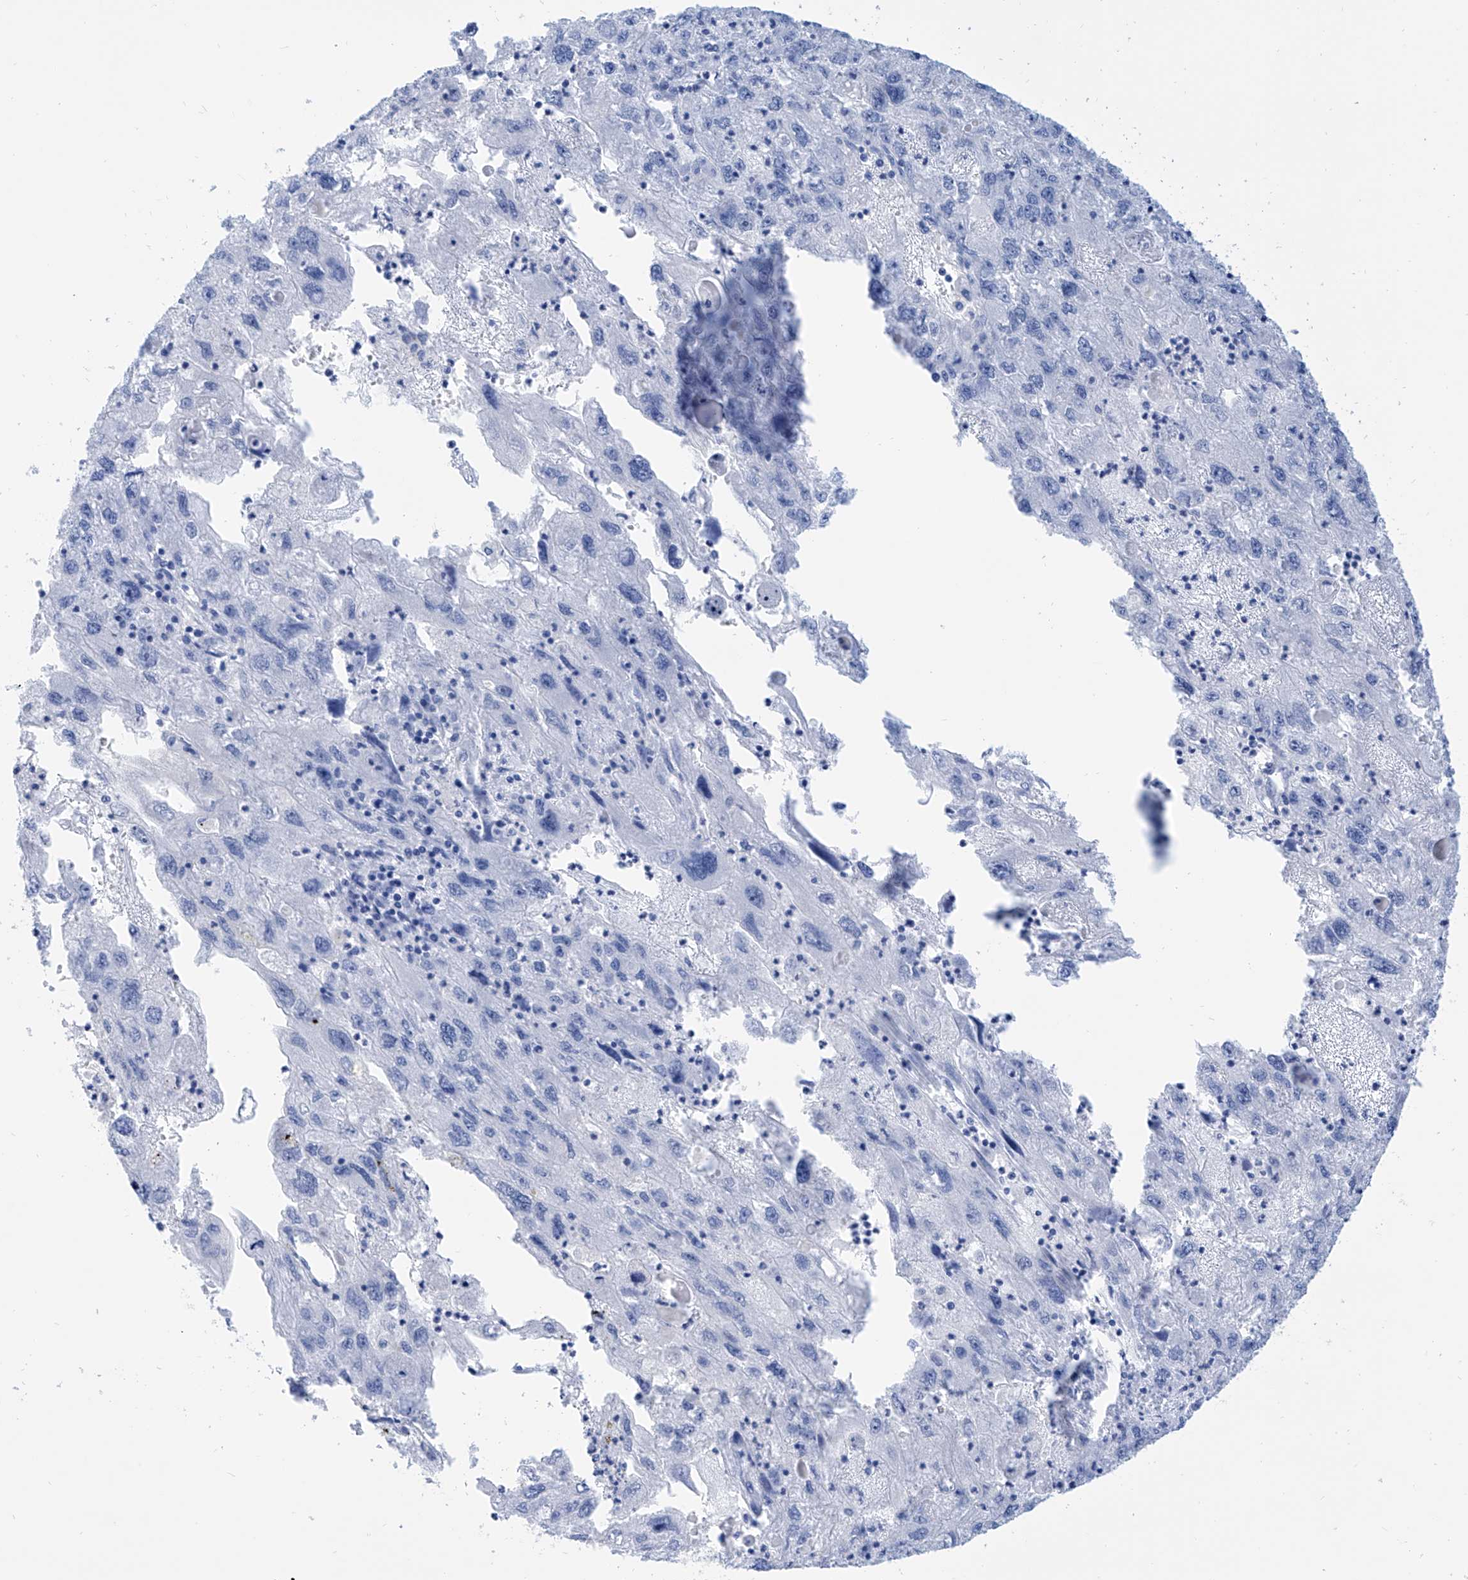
{"staining": {"intensity": "negative", "quantity": "none", "location": "none"}, "tissue": "endometrial cancer", "cell_type": "Tumor cells", "image_type": "cancer", "snomed": [{"axis": "morphology", "description": "Adenocarcinoma, NOS"}, {"axis": "topography", "description": "Endometrium"}], "caption": "Human adenocarcinoma (endometrial) stained for a protein using immunohistochemistry (IHC) demonstrates no expression in tumor cells.", "gene": "PDXK", "patient": {"sex": "female", "age": 49}}